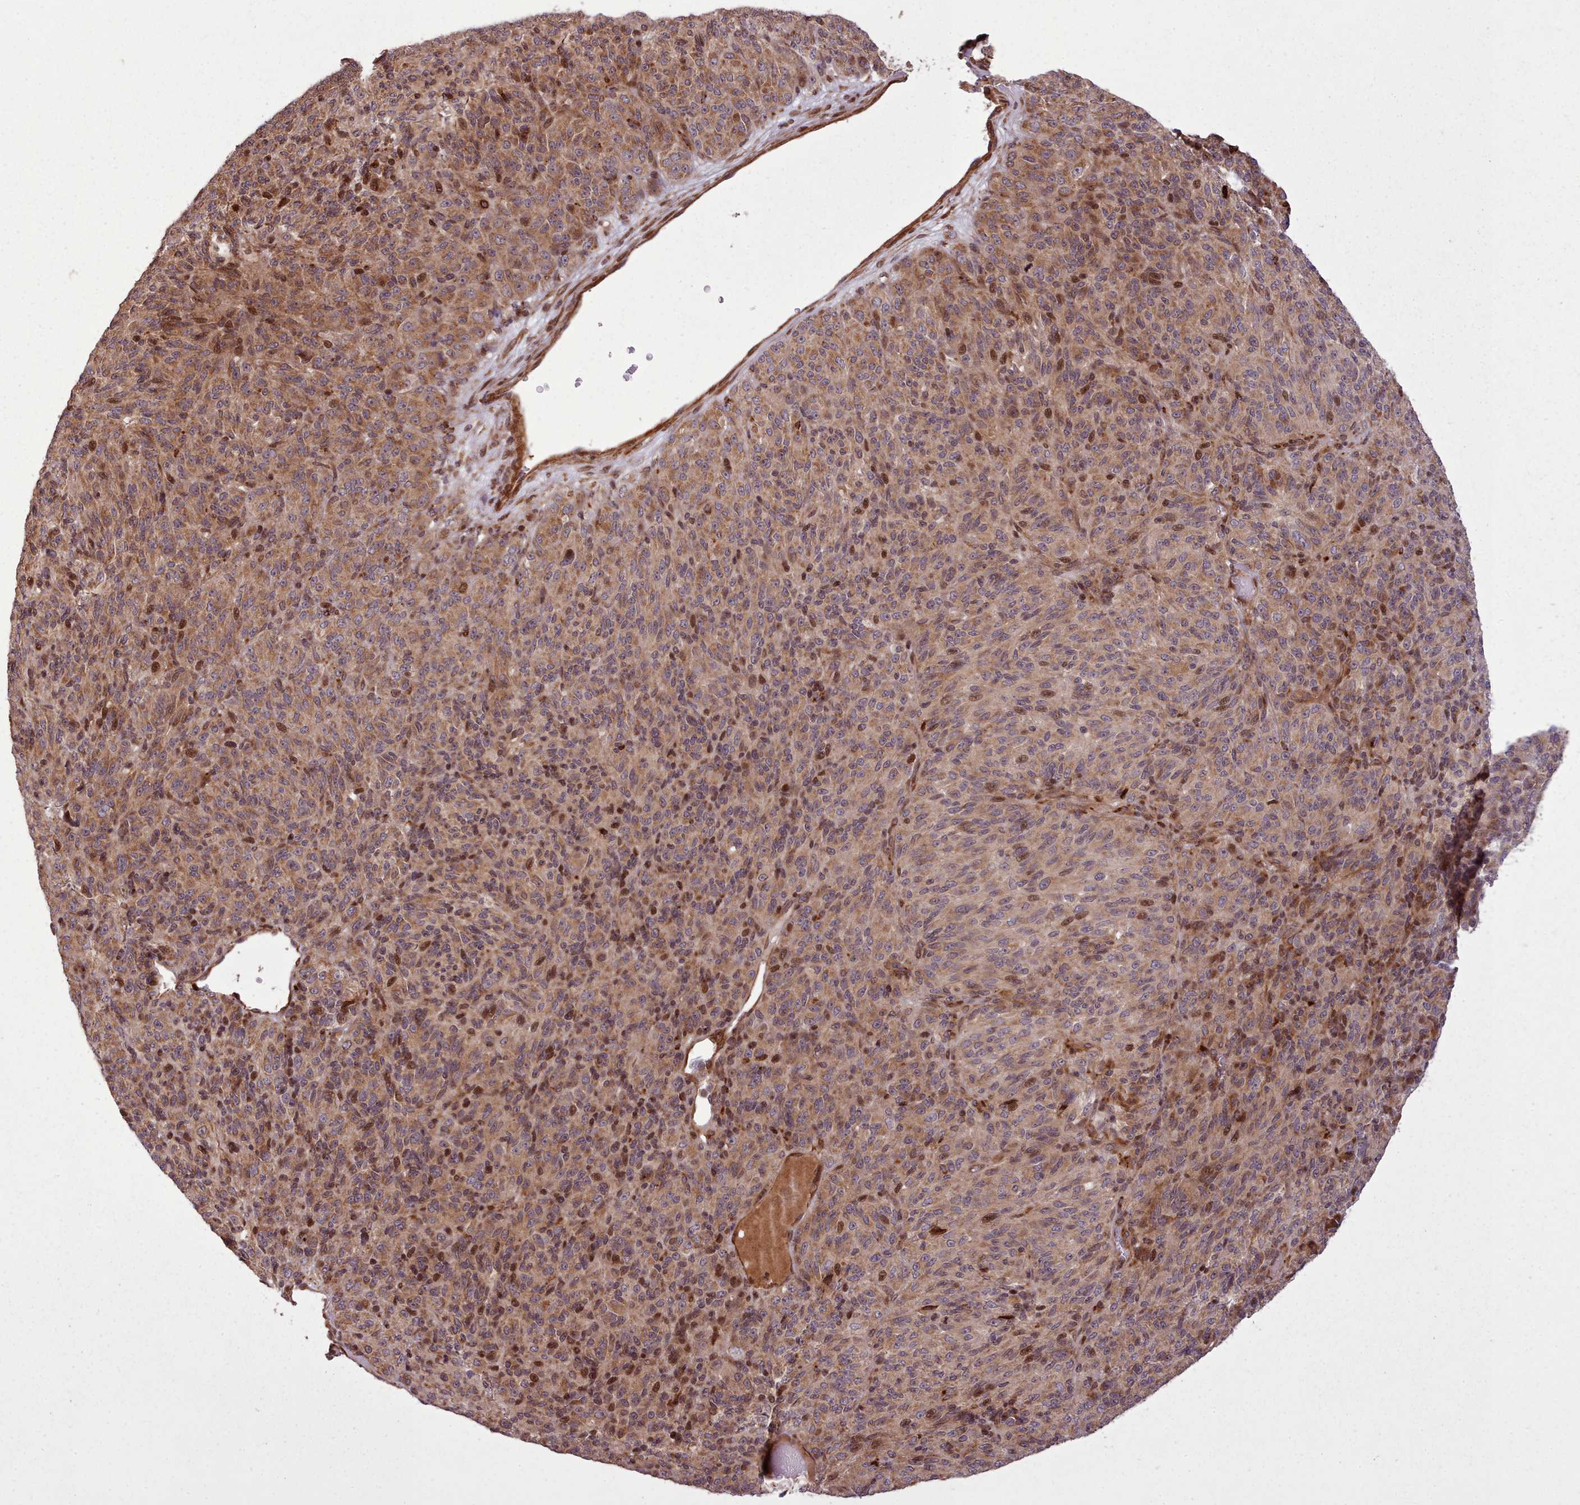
{"staining": {"intensity": "moderate", "quantity": ">75%", "location": "cytoplasmic/membranous,nuclear"}, "tissue": "melanoma", "cell_type": "Tumor cells", "image_type": "cancer", "snomed": [{"axis": "morphology", "description": "Malignant melanoma, Metastatic site"}, {"axis": "topography", "description": "Brain"}], "caption": "Immunohistochemical staining of human melanoma reveals medium levels of moderate cytoplasmic/membranous and nuclear staining in about >75% of tumor cells. The staining is performed using DAB brown chromogen to label protein expression. The nuclei are counter-stained blue using hematoxylin.", "gene": "NLRP7", "patient": {"sex": "female", "age": 56}}